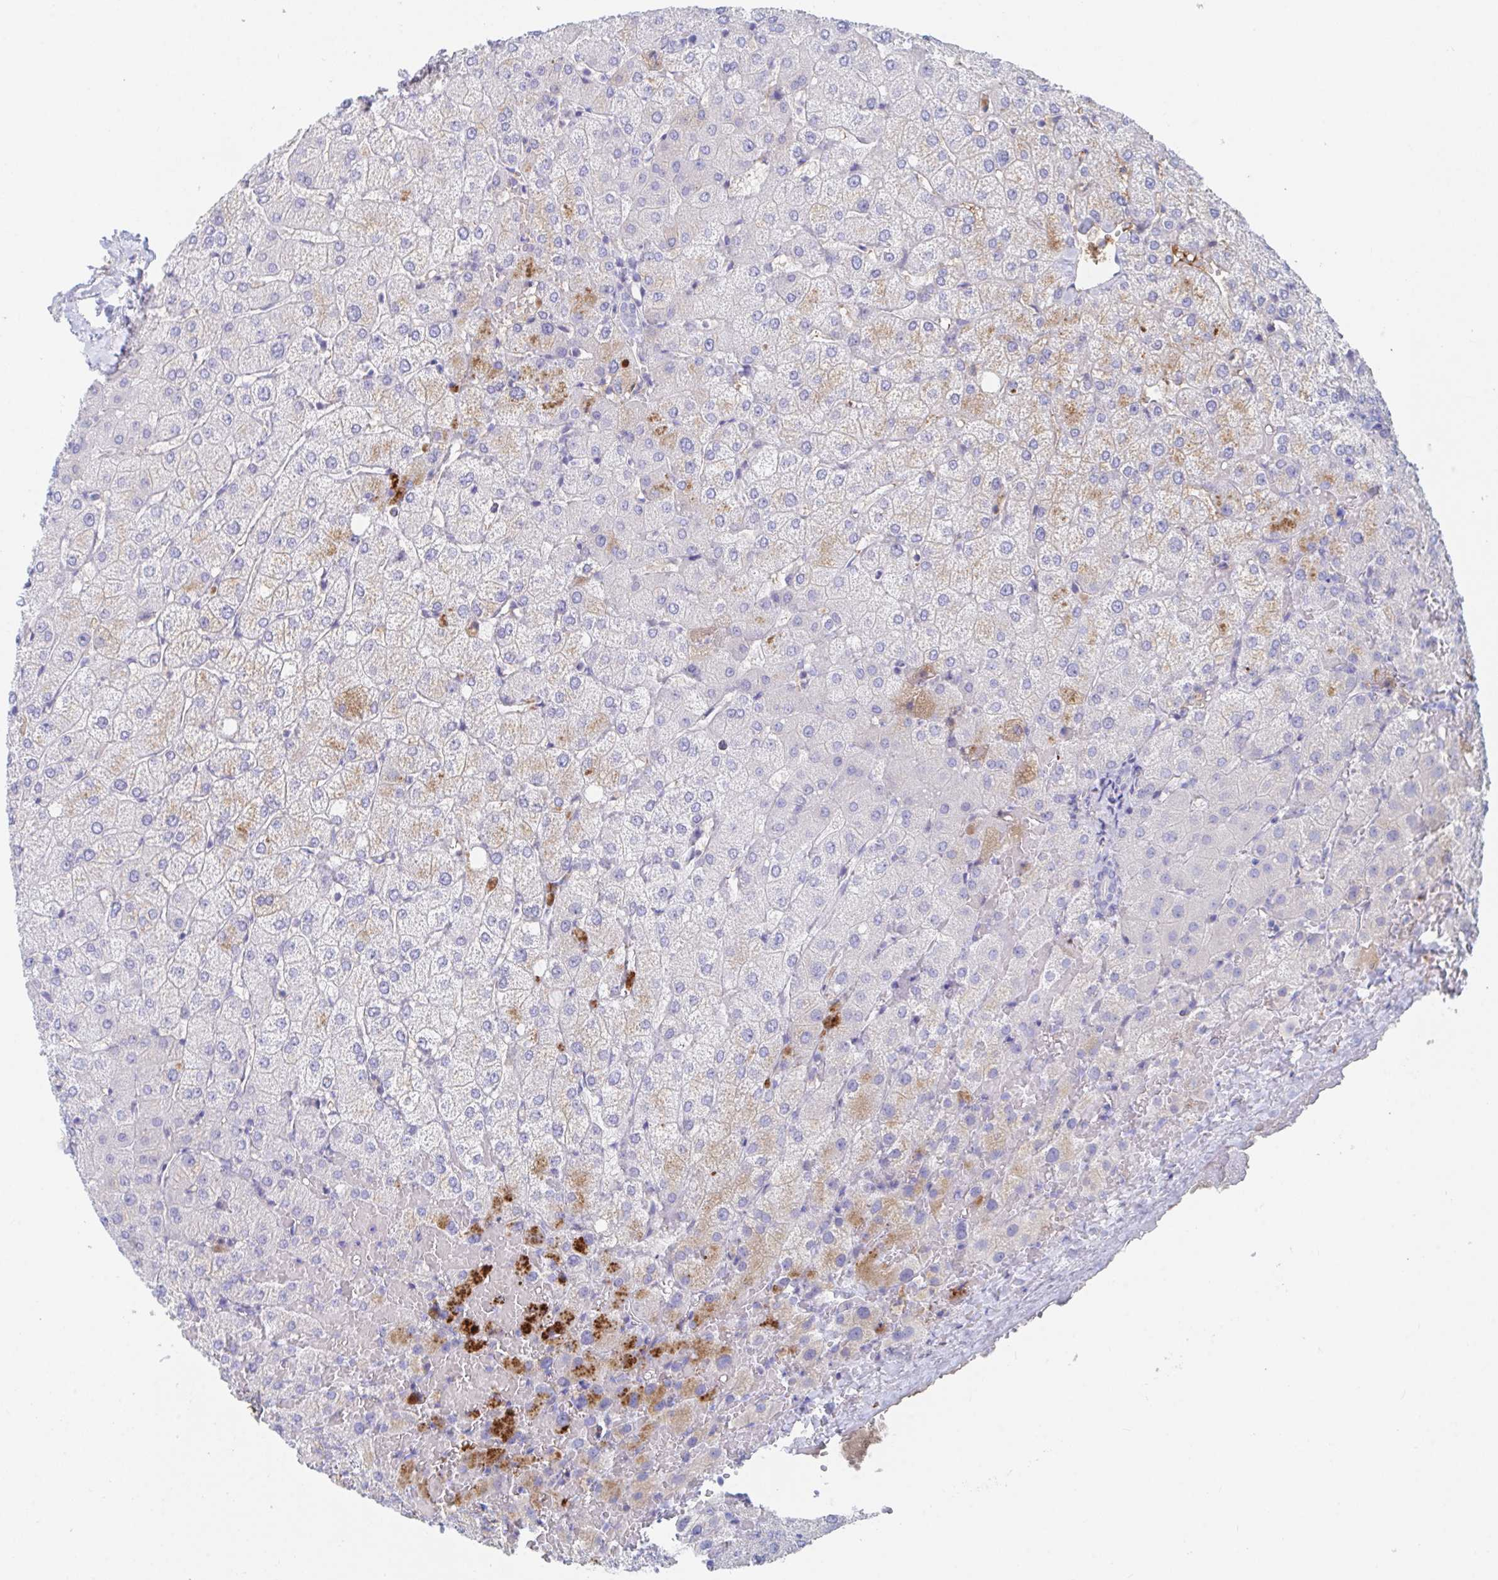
{"staining": {"intensity": "negative", "quantity": "none", "location": "none"}, "tissue": "liver", "cell_type": "Cholangiocytes", "image_type": "normal", "snomed": [{"axis": "morphology", "description": "Normal tissue, NOS"}, {"axis": "topography", "description": "Liver"}], "caption": "DAB immunohistochemical staining of unremarkable liver exhibits no significant expression in cholangiocytes.", "gene": "TNFAIP6", "patient": {"sex": "female", "age": 54}}